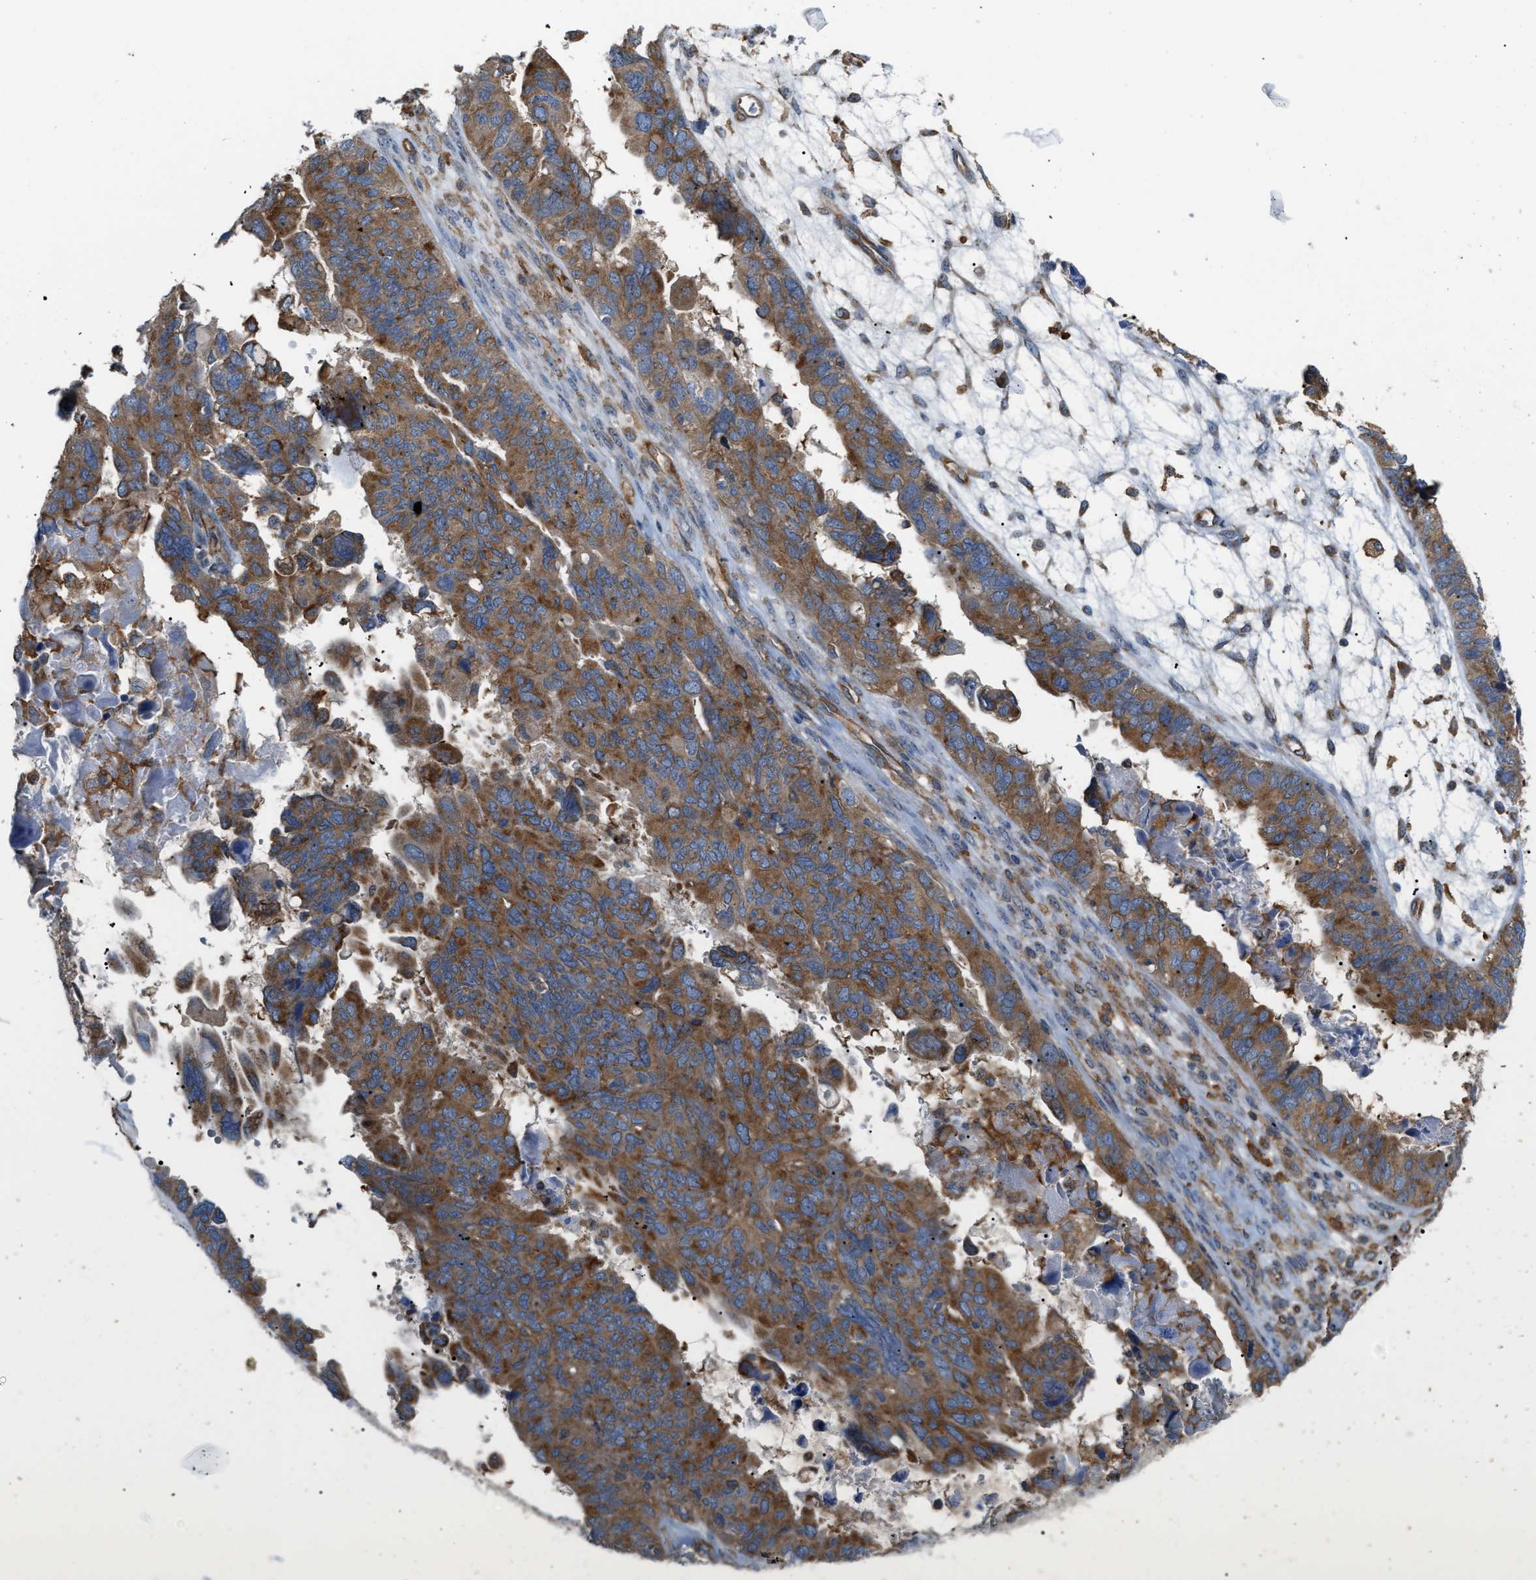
{"staining": {"intensity": "strong", "quantity": ">75%", "location": "cytoplasmic/membranous"}, "tissue": "ovarian cancer", "cell_type": "Tumor cells", "image_type": "cancer", "snomed": [{"axis": "morphology", "description": "Cystadenocarcinoma, serous, NOS"}, {"axis": "topography", "description": "Ovary"}], "caption": "The photomicrograph reveals a brown stain indicating the presence of a protein in the cytoplasmic/membranous of tumor cells in ovarian cancer (serous cystadenocarcinoma).", "gene": "PICALM", "patient": {"sex": "female", "age": 79}}